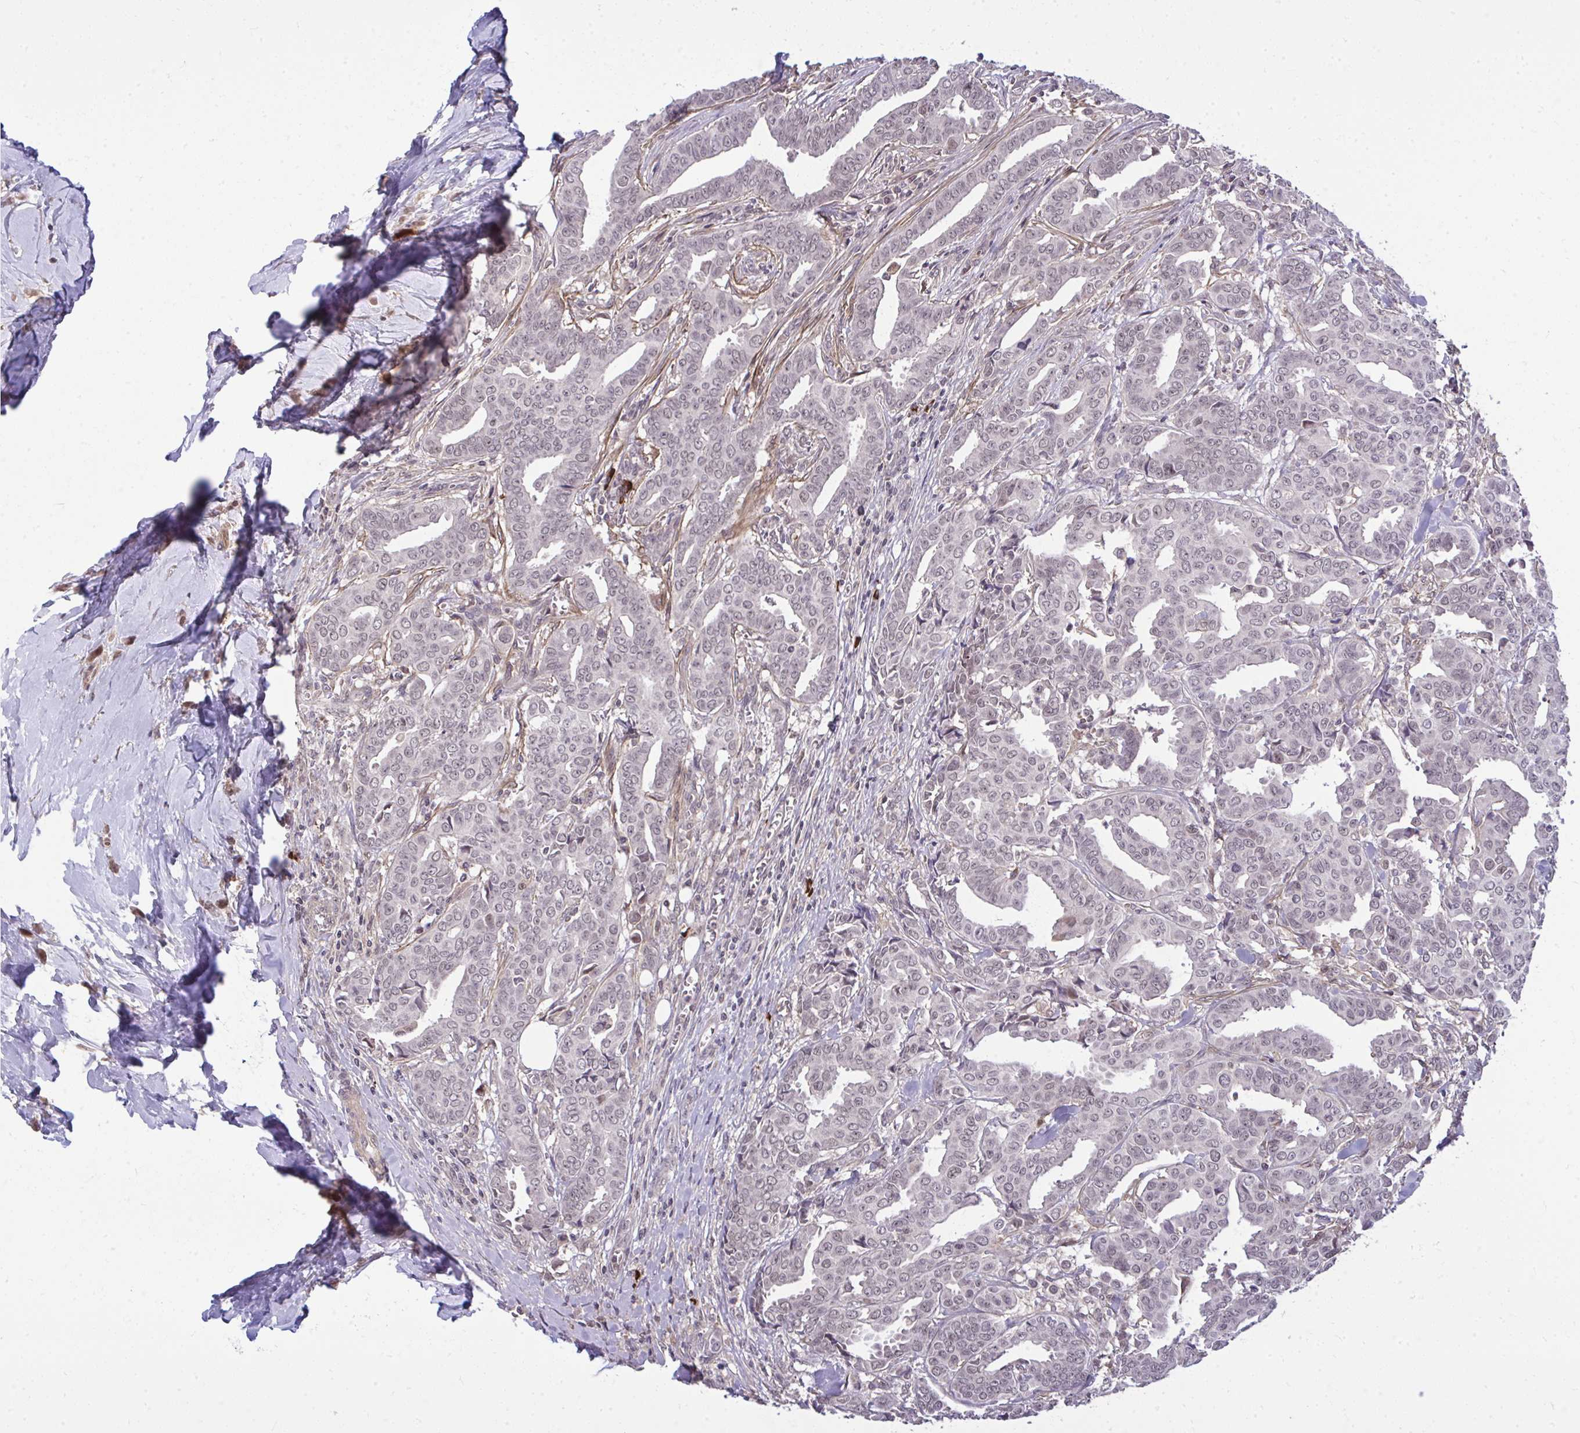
{"staining": {"intensity": "weak", "quantity": ">75%", "location": "nuclear"}, "tissue": "breast cancer", "cell_type": "Tumor cells", "image_type": "cancer", "snomed": [{"axis": "morphology", "description": "Duct carcinoma"}, {"axis": "topography", "description": "Breast"}], "caption": "There is low levels of weak nuclear positivity in tumor cells of breast cancer, as demonstrated by immunohistochemical staining (brown color).", "gene": "ZSCAN9", "patient": {"sex": "female", "age": 45}}